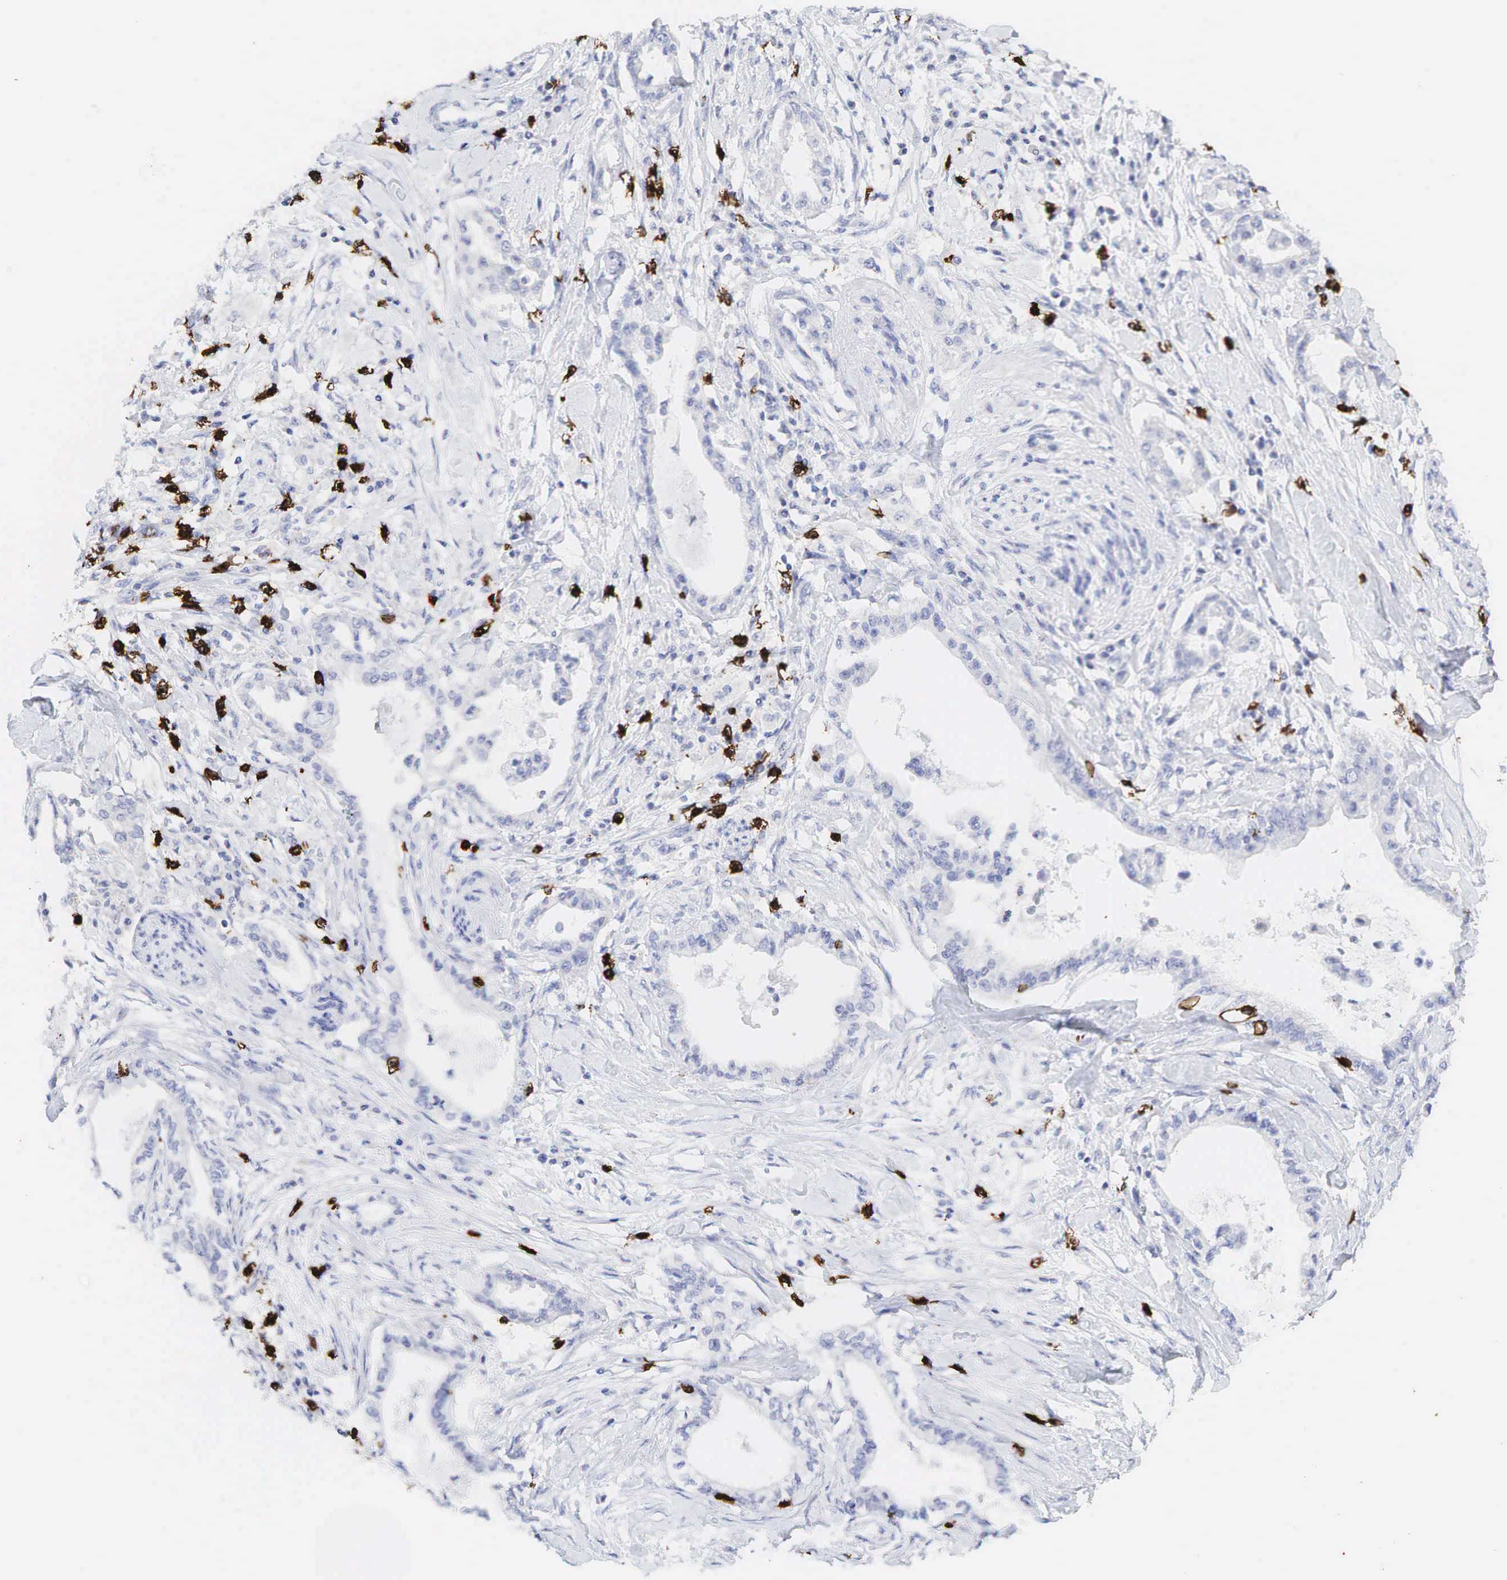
{"staining": {"intensity": "negative", "quantity": "none", "location": "none"}, "tissue": "pancreatic cancer", "cell_type": "Tumor cells", "image_type": "cancer", "snomed": [{"axis": "morphology", "description": "Adenocarcinoma, NOS"}, {"axis": "topography", "description": "Pancreas"}], "caption": "This micrograph is of pancreatic cancer (adenocarcinoma) stained with immunohistochemistry (IHC) to label a protein in brown with the nuclei are counter-stained blue. There is no positivity in tumor cells.", "gene": "CD8A", "patient": {"sex": "female", "age": 64}}